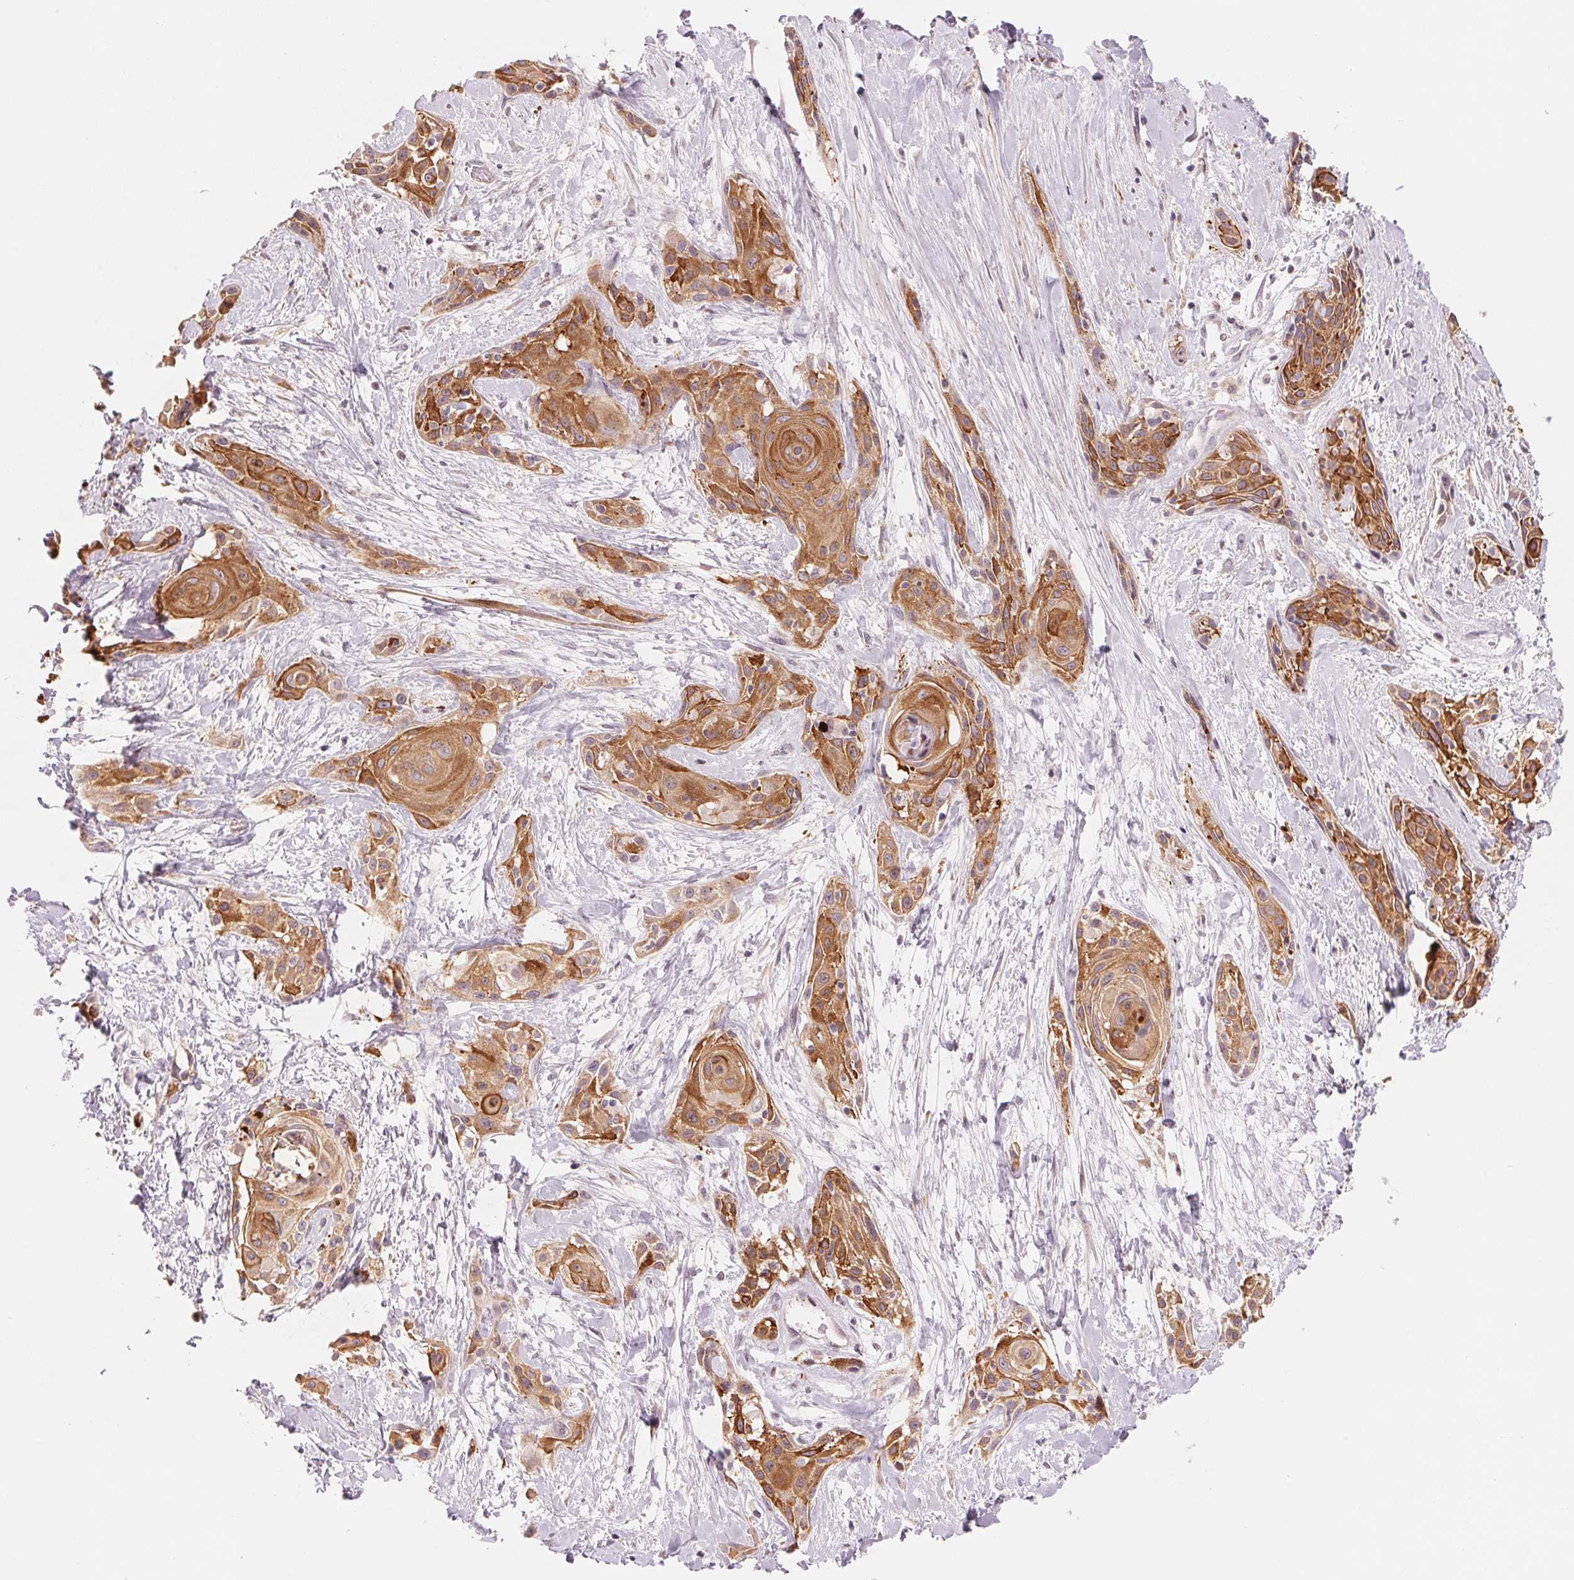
{"staining": {"intensity": "moderate", "quantity": ">75%", "location": "cytoplasmic/membranous"}, "tissue": "skin cancer", "cell_type": "Tumor cells", "image_type": "cancer", "snomed": [{"axis": "morphology", "description": "Squamous cell carcinoma, NOS"}, {"axis": "topography", "description": "Skin"}, {"axis": "topography", "description": "Anal"}], "caption": "Skin cancer (squamous cell carcinoma) stained with DAB IHC reveals medium levels of moderate cytoplasmic/membranous expression in approximately >75% of tumor cells.", "gene": "SLC17A4", "patient": {"sex": "male", "age": 64}}